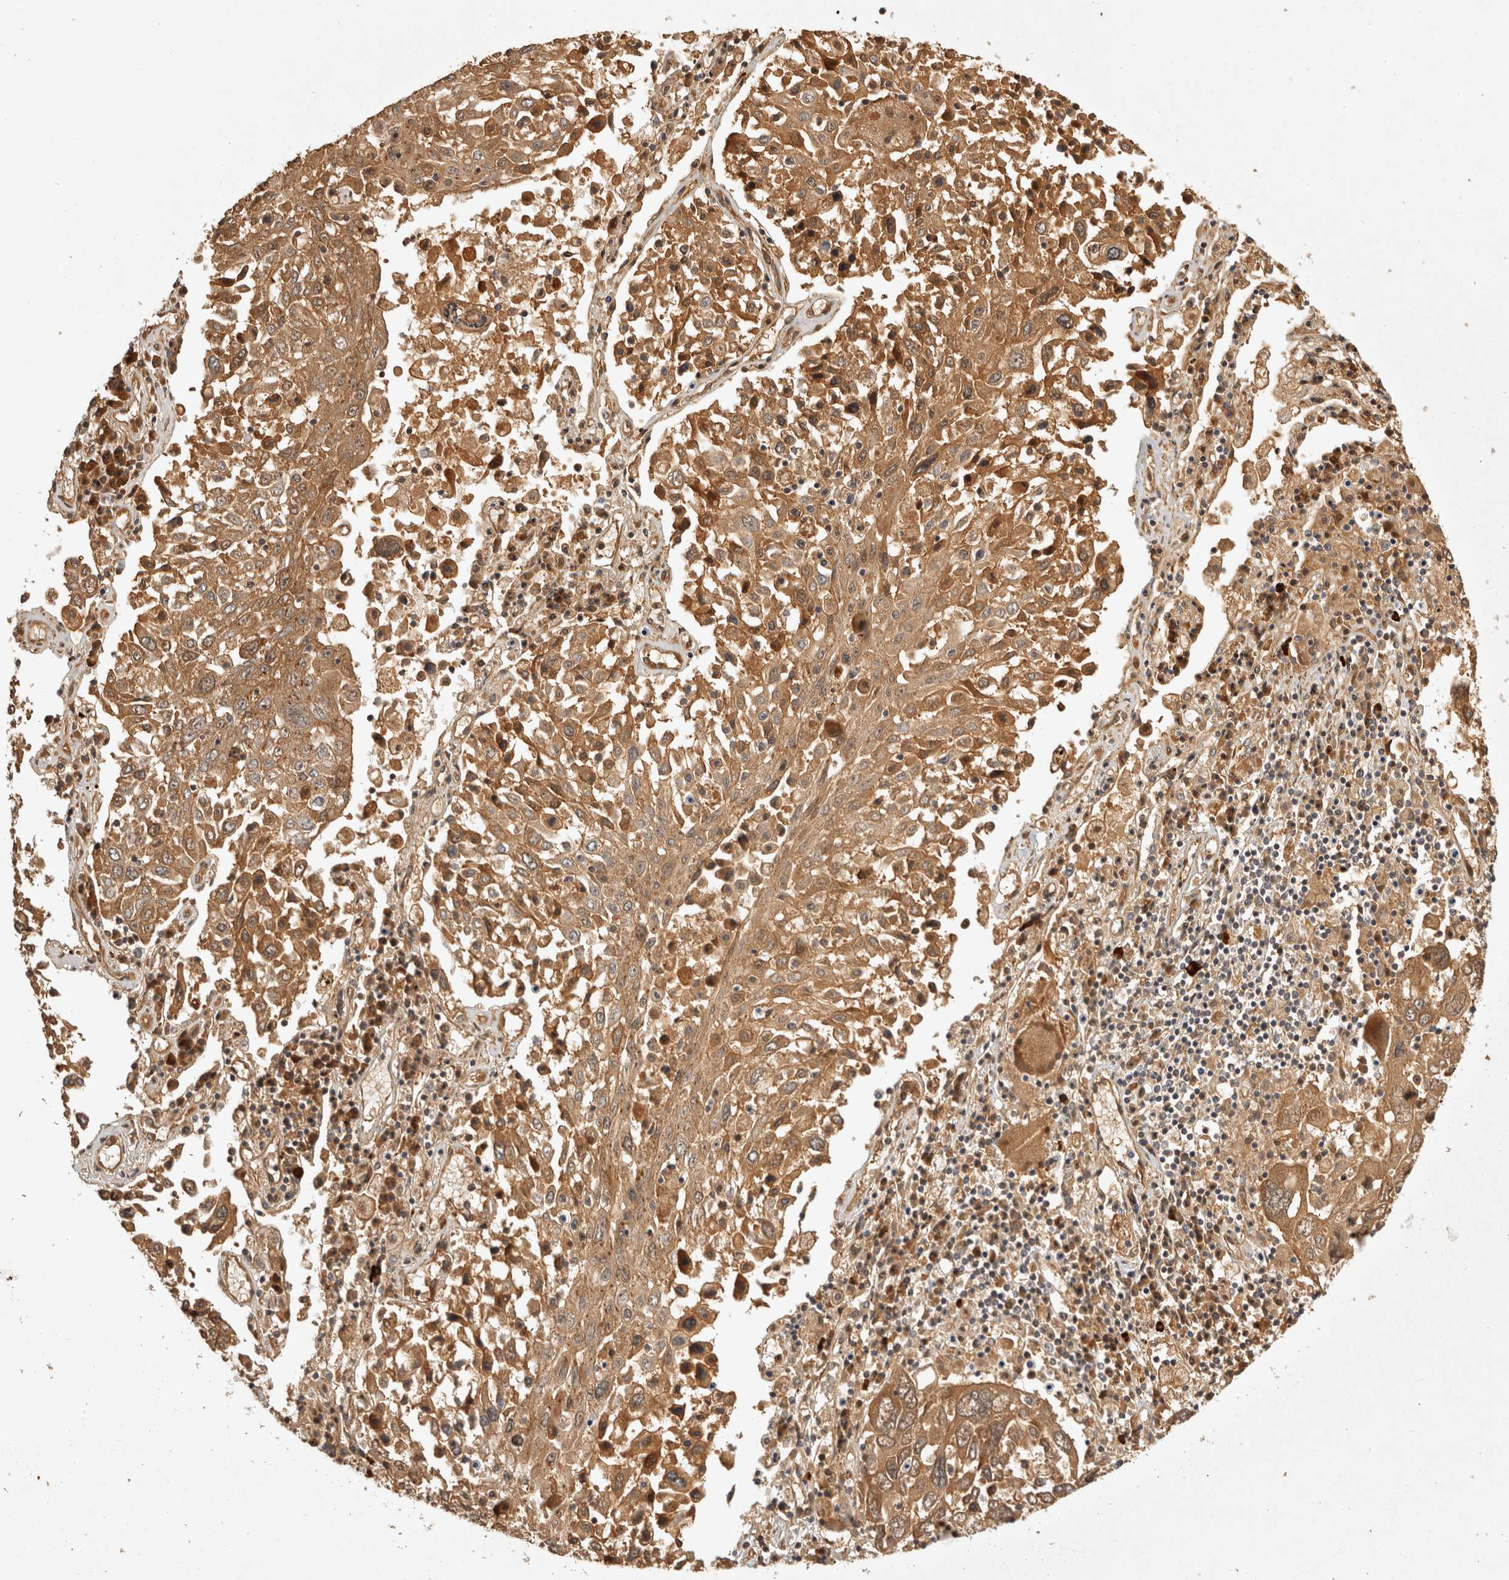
{"staining": {"intensity": "moderate", "quantity": ">75%", "location": "cytoplasmic/membranous"}, "tissue": "lung cancer", "cell_type": "Tumor cells", "image_type": "cancer", "snomed": [{"axis": "morphology", "description": "Squamous cell carcinoma, NOS"}, {"axis": "topography", "description": "Lung"}], "caption": "Immunohistochemistry (IHC) (DAB (3,3'-diaminobenzidine)) staining of human squamous cell carcinoma (lung) displays moderate cytoplasmic/membranous protein staining in approximately >75% of tumor cells. (Brightfield microscopy of DAB IHC at high magnification).", "gene": "CAMSAP2", "patient": {"sex": "male", "age": 65}}